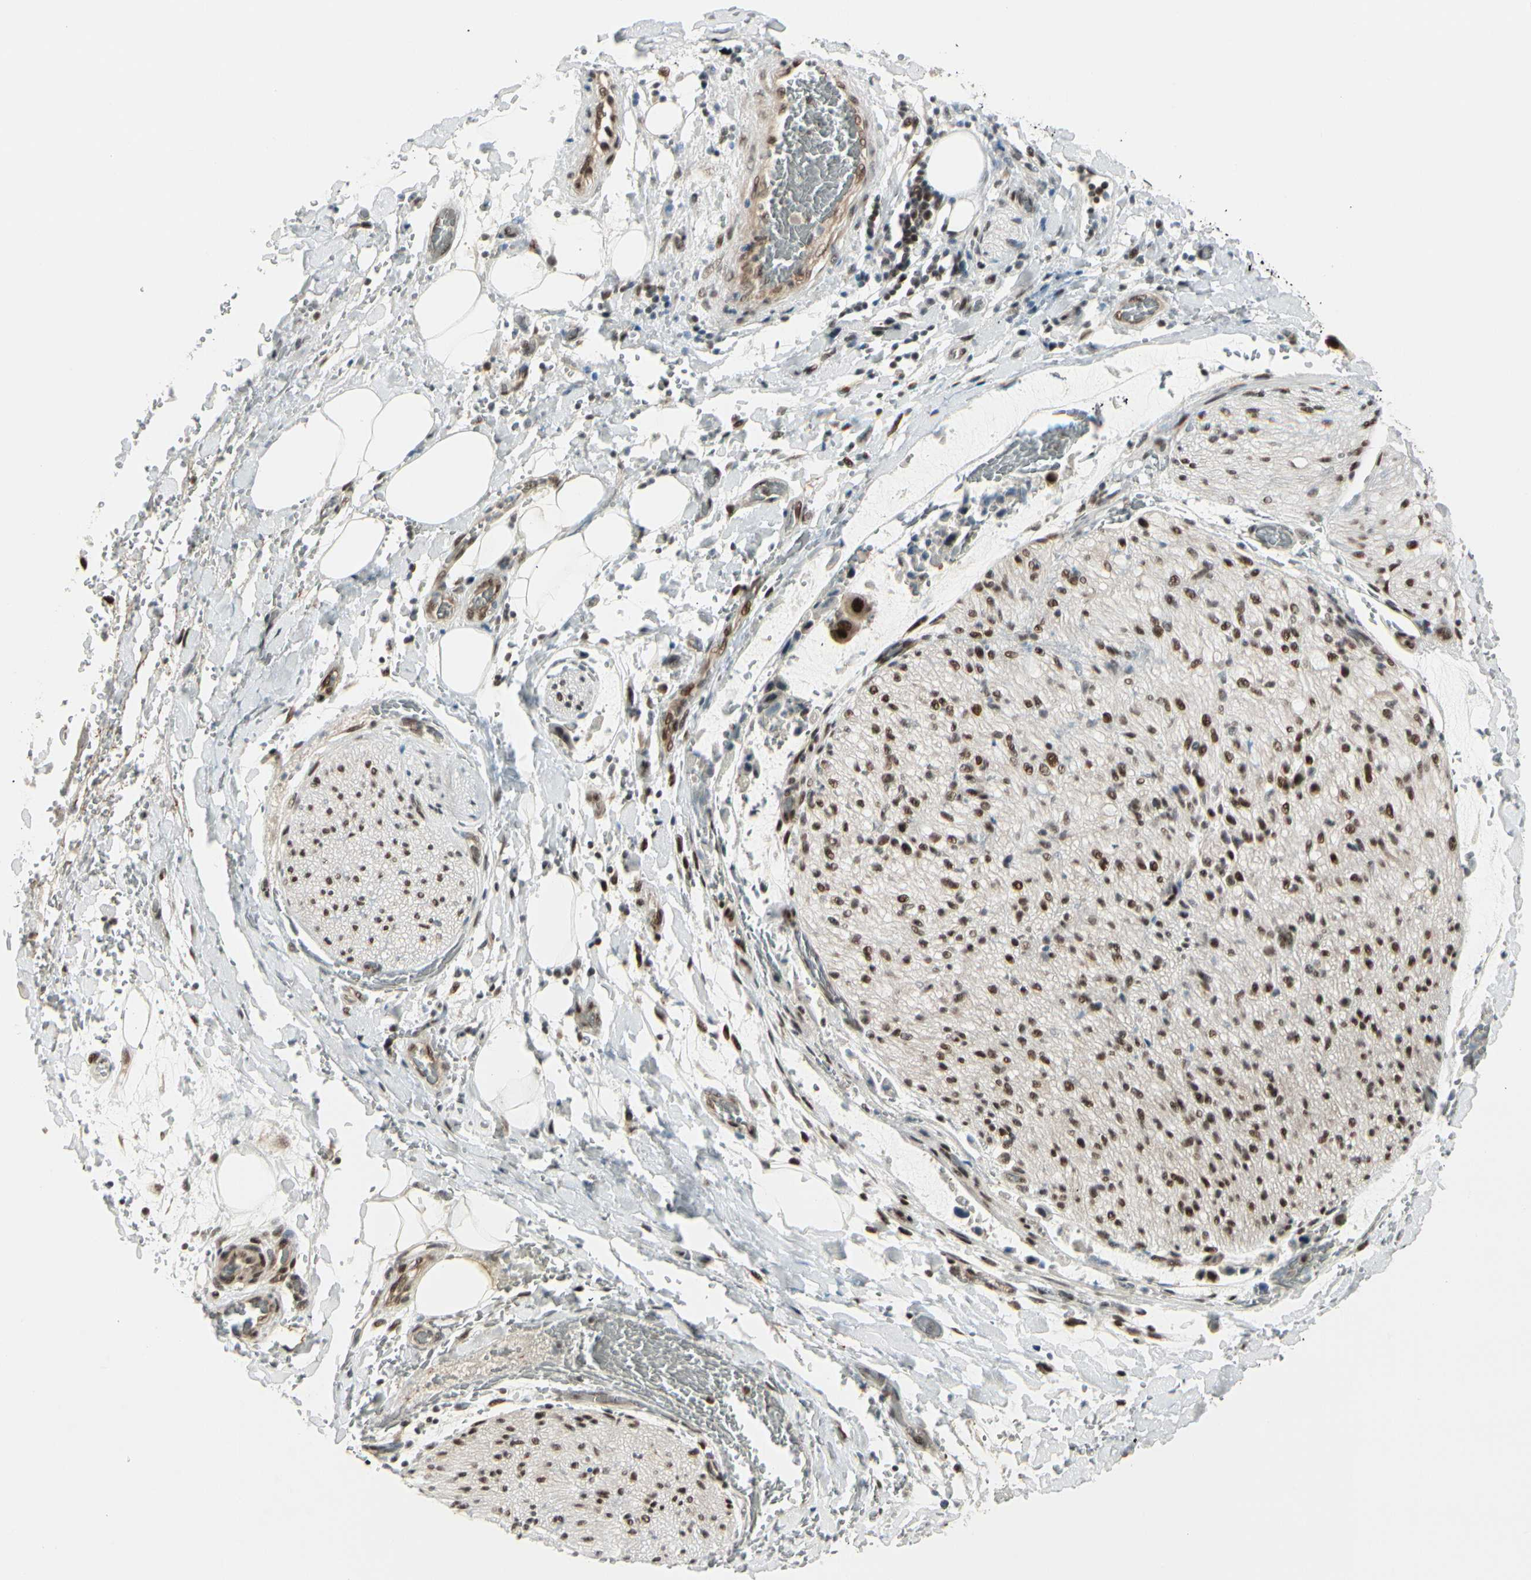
{"staining": {"intensity": "moderate", "quantity": ">75%", "location": "nuclear"}, "tissue": "adipose tissue", "cell_type": "Adipocytes", "image_type": "normal", "snomed": [{"axis": "morphology", "description": "Normal tissue, NOS"}, {"axis": "morphology", "description": "Cholangiocarcinoma"}, {"axis": "topography", "description": "Liver"}, {"axis": "topography", "description": "Peripheral nerve tissue"}], "caption": "IHC image of normal adipose tissue stained for a protein (brown), which displays medium levels of moderate nuclear staining in approximately >75% of adipocytes.", "gene": "CHAMP1", "patient": {"sex": "male", "age": 50}}